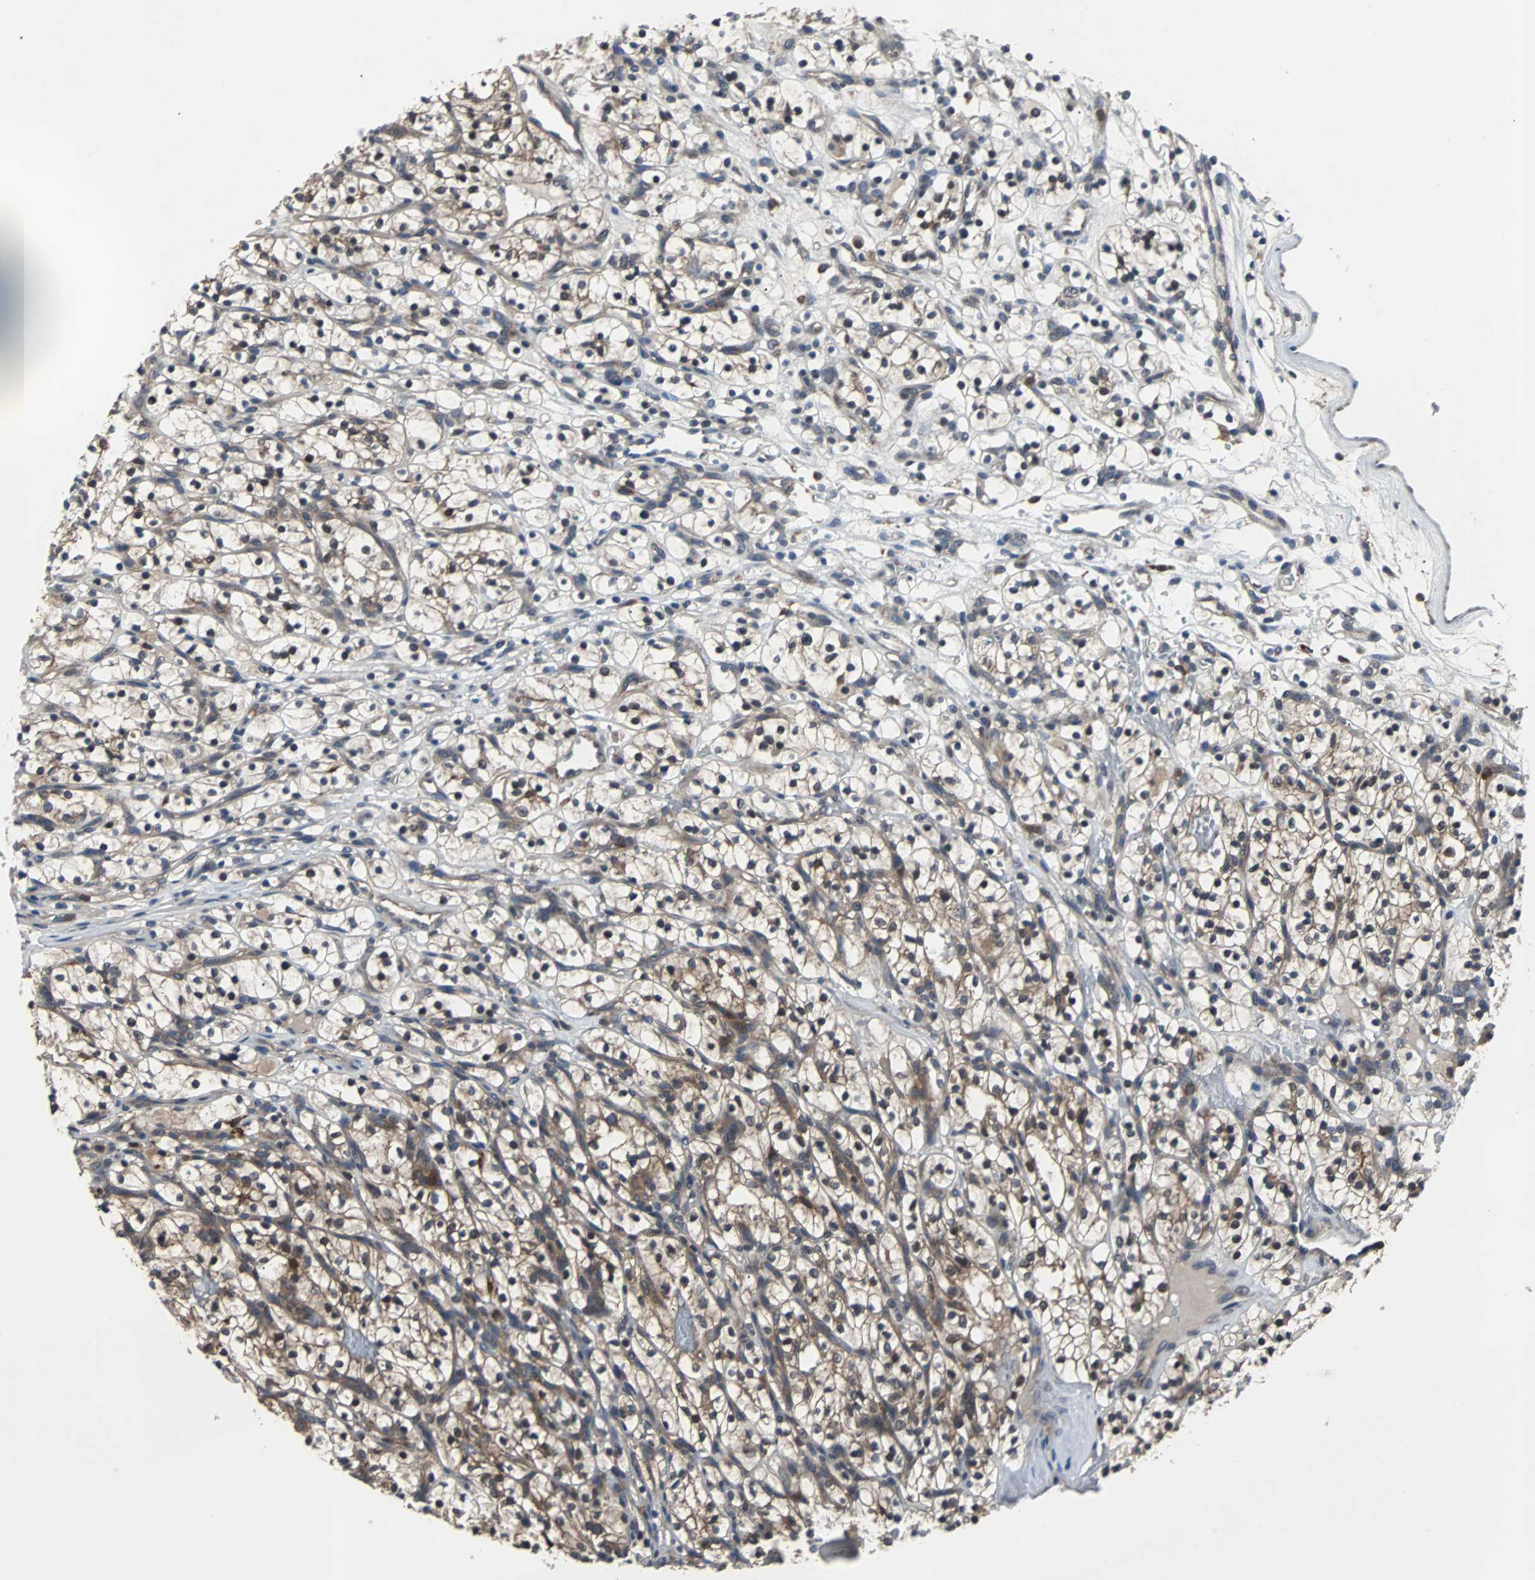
{"staining": {"intensity": "moderate", "quantity": ">75%", "location": "cytoplasmic/membranous"}, "tissue": "renal cancer", "cell_type": "Tumor cells", "image_type": "cancer", "snomed": [{"axis": "morphology", "description": "Adenocarcinoma, NOS"}, {"axis": "topography", "description": "Kidney"}], "caption": "Human renal cancer (adenocarcinoma) stained for a protein (brown) demonstrates moderate cytoplasmic/membranous positive staining in about >75% of tumor cells.", "gene": "PAK1", "patient": {"sex": "female", "age": 57}}